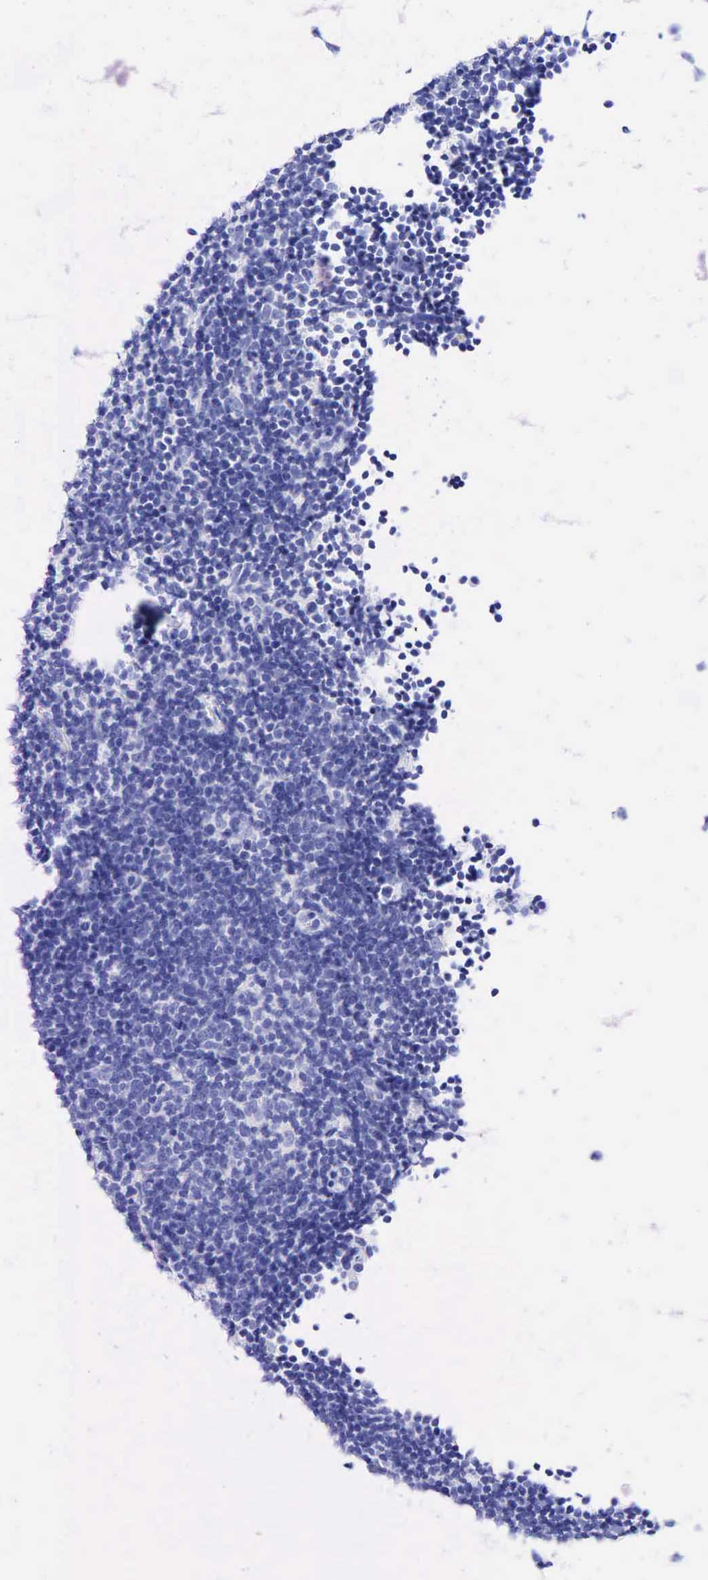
{"staining": {"intensity": "negative", "quantity": "none", "location": "none"}, "tissue": "lymphoma", "cell_type": "Tumor cells", "image_type": "cancer", "snomed": [{"axis": "morphology", "description": "Malignant lymphoma, non-Hodgkin's type, Low grade"}, {"axis": "topography", "description": "Lymph node"}], "caption": "An image of lymphoma stained for a protein shows no brown staining in tumor cells.", "gene": "FUT4", "patient": {"sex": "male", "age": 49}}